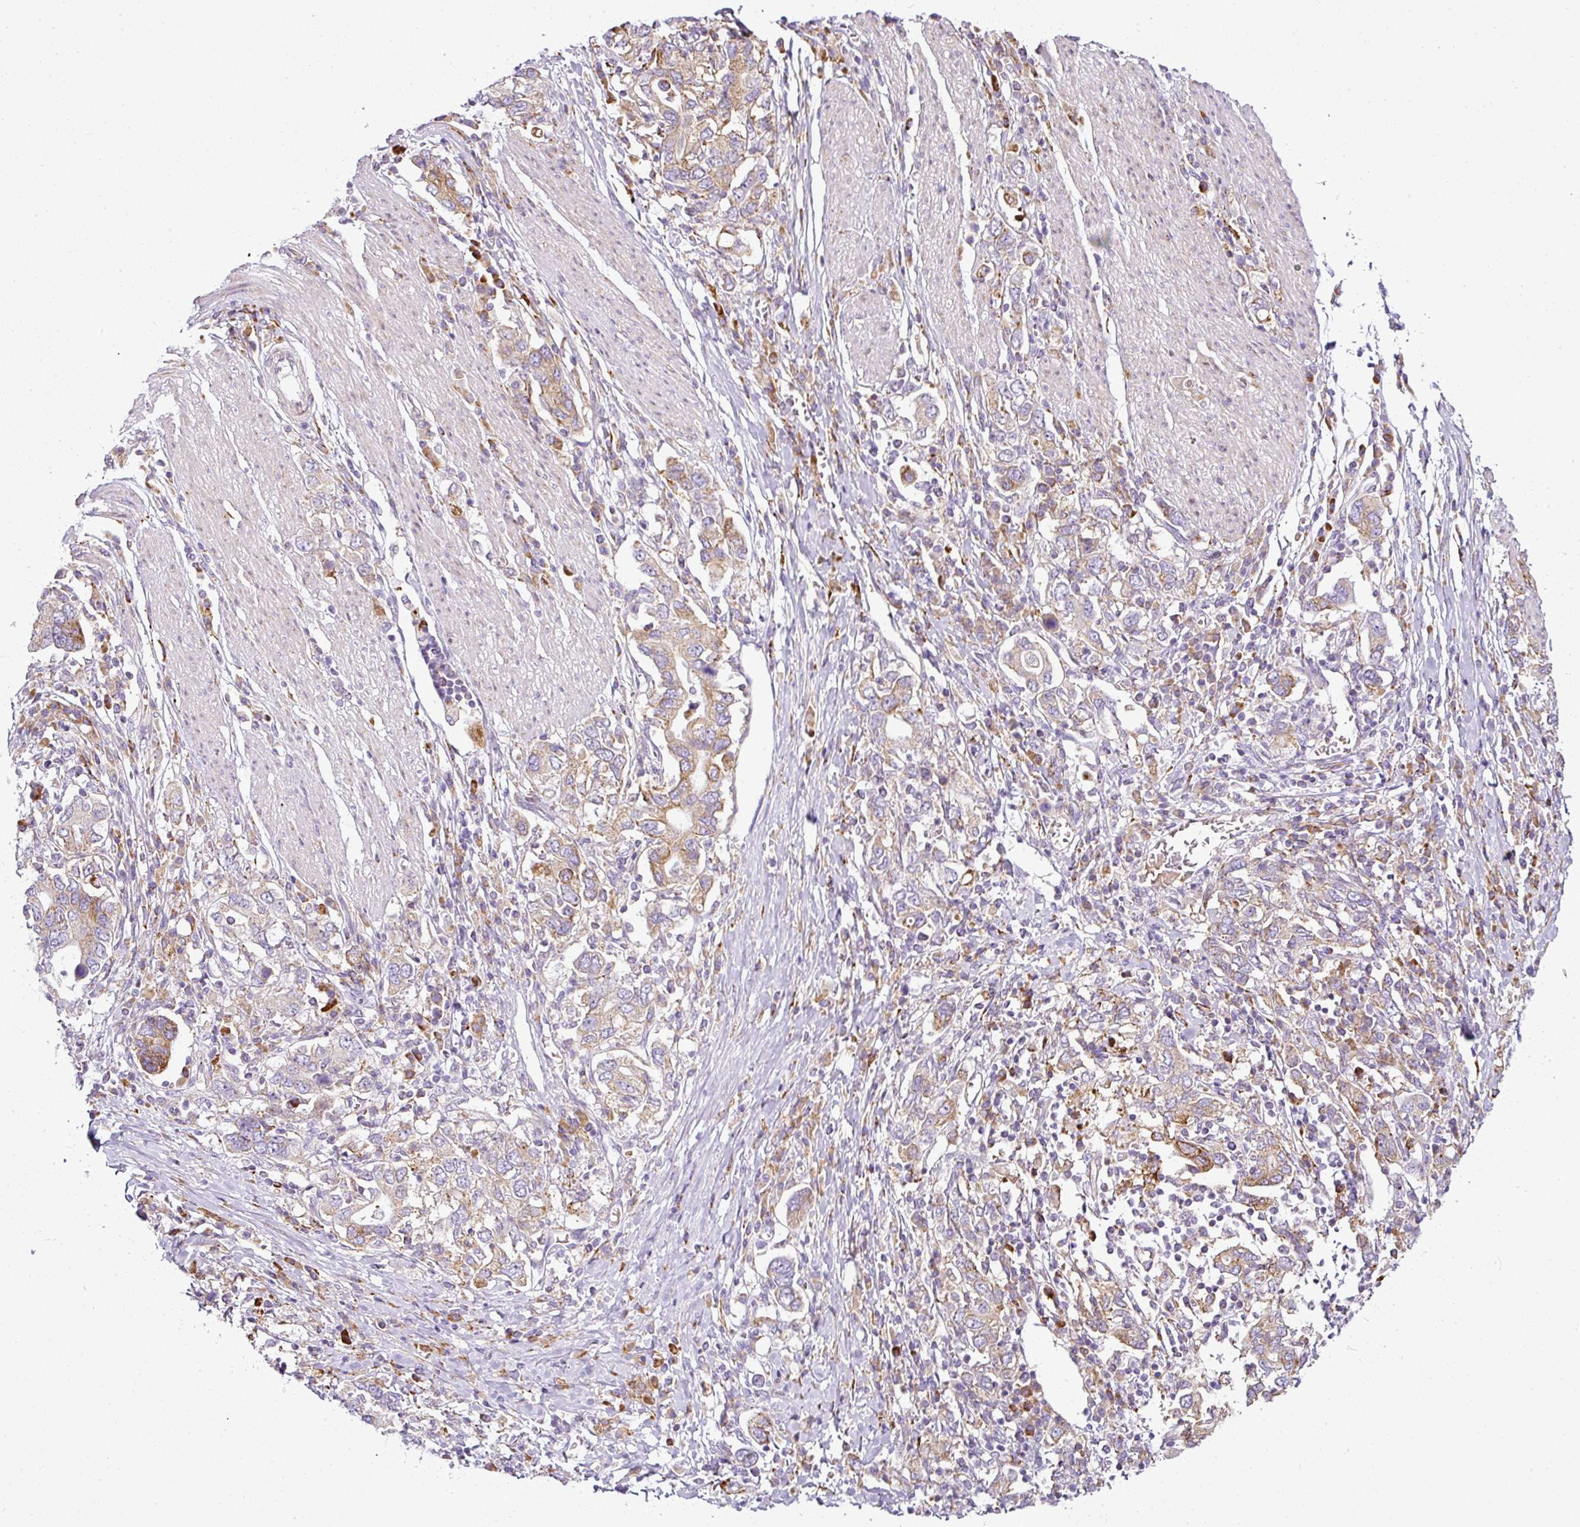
{"staining": {"intensity": "moderate", "quantity": "25%-75%", "location": "cytoplasmic/membranous"}, "tissue": "stomach cancer", "cell_type": "Tumor cells", "image_type": "cancer", "snomed": [{"axis": "morphology", "description": "Adenocarcinoma, NOS"}, {"axis": "topography", "description": "Stomach, upper"}, {"axis": "topography", "description": "Stomach"}], "caption": "Immunohistochemical staining of human stomach cancer (adenocarcinoma) exhibits moderate cytoplasmic/membranous protein positivity in approximately 25%-75% of tumor cells. The staining is performed using DAB (3,3'-diaminobenzidine) brown chromogen to label protein expression. The nuclei are counter-stained blue using hematoxylin.", "gene": "ANKRD18A", "patient": {"sex": "male", "age": 62}}